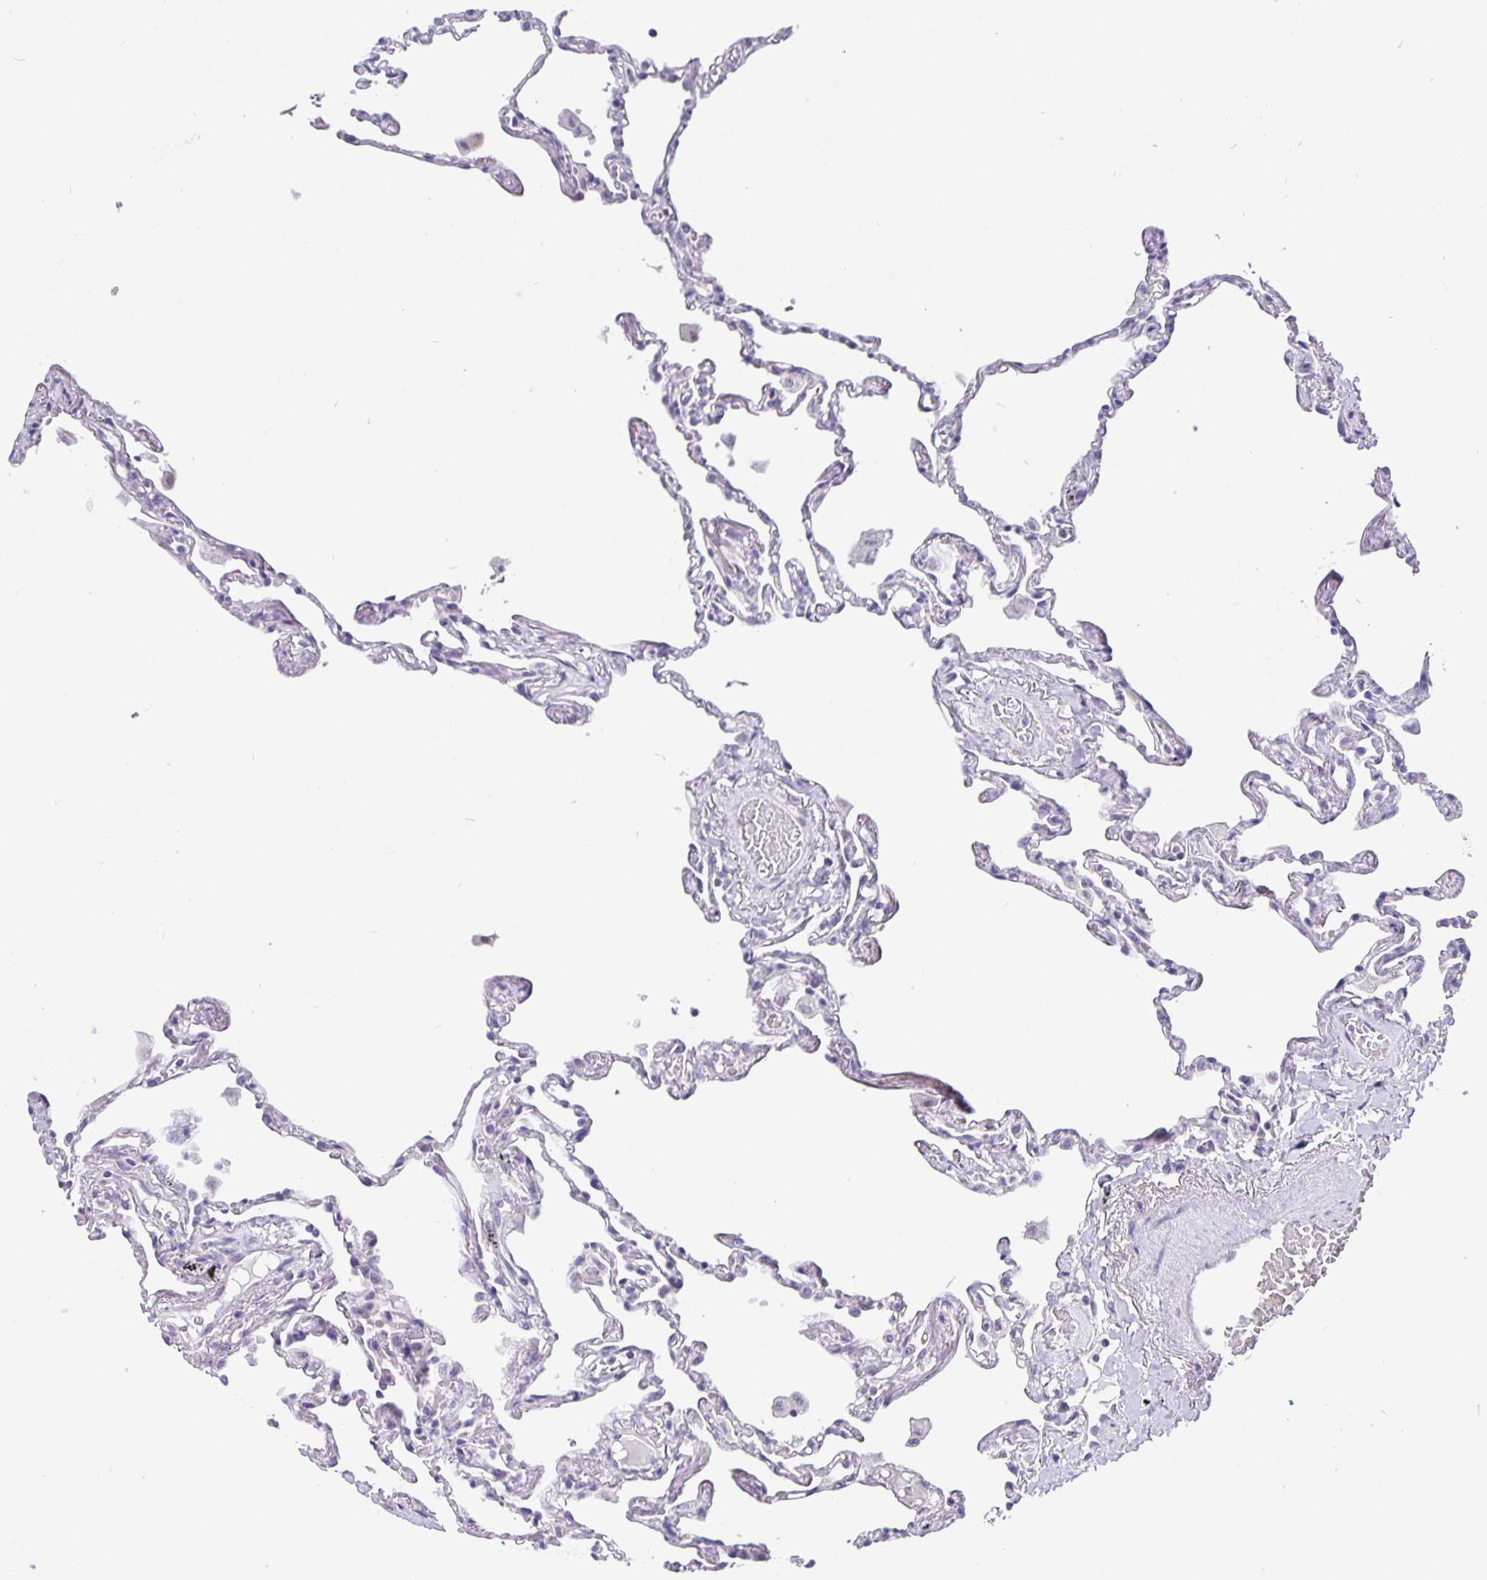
{"staining": {"intensity": "negative", "quantity": "none", "location": "none"}, "tissue": "lung", "cell_type": "Alveolar cells", "image_type": "normal", "snomed": [{"axis": "morphology", "description": "Normal tissue, NOS"}, {"axis": "topography", "description": "Lung"}], "caption": "A histopathology image of human lung is negative for staining in alveolar cells. (Brightfield microscopy of DAB immunohistochemistry (IHC) at high magnification).", "gene": "FOSL2", "patient": {"sex": "female", "age": 67}}